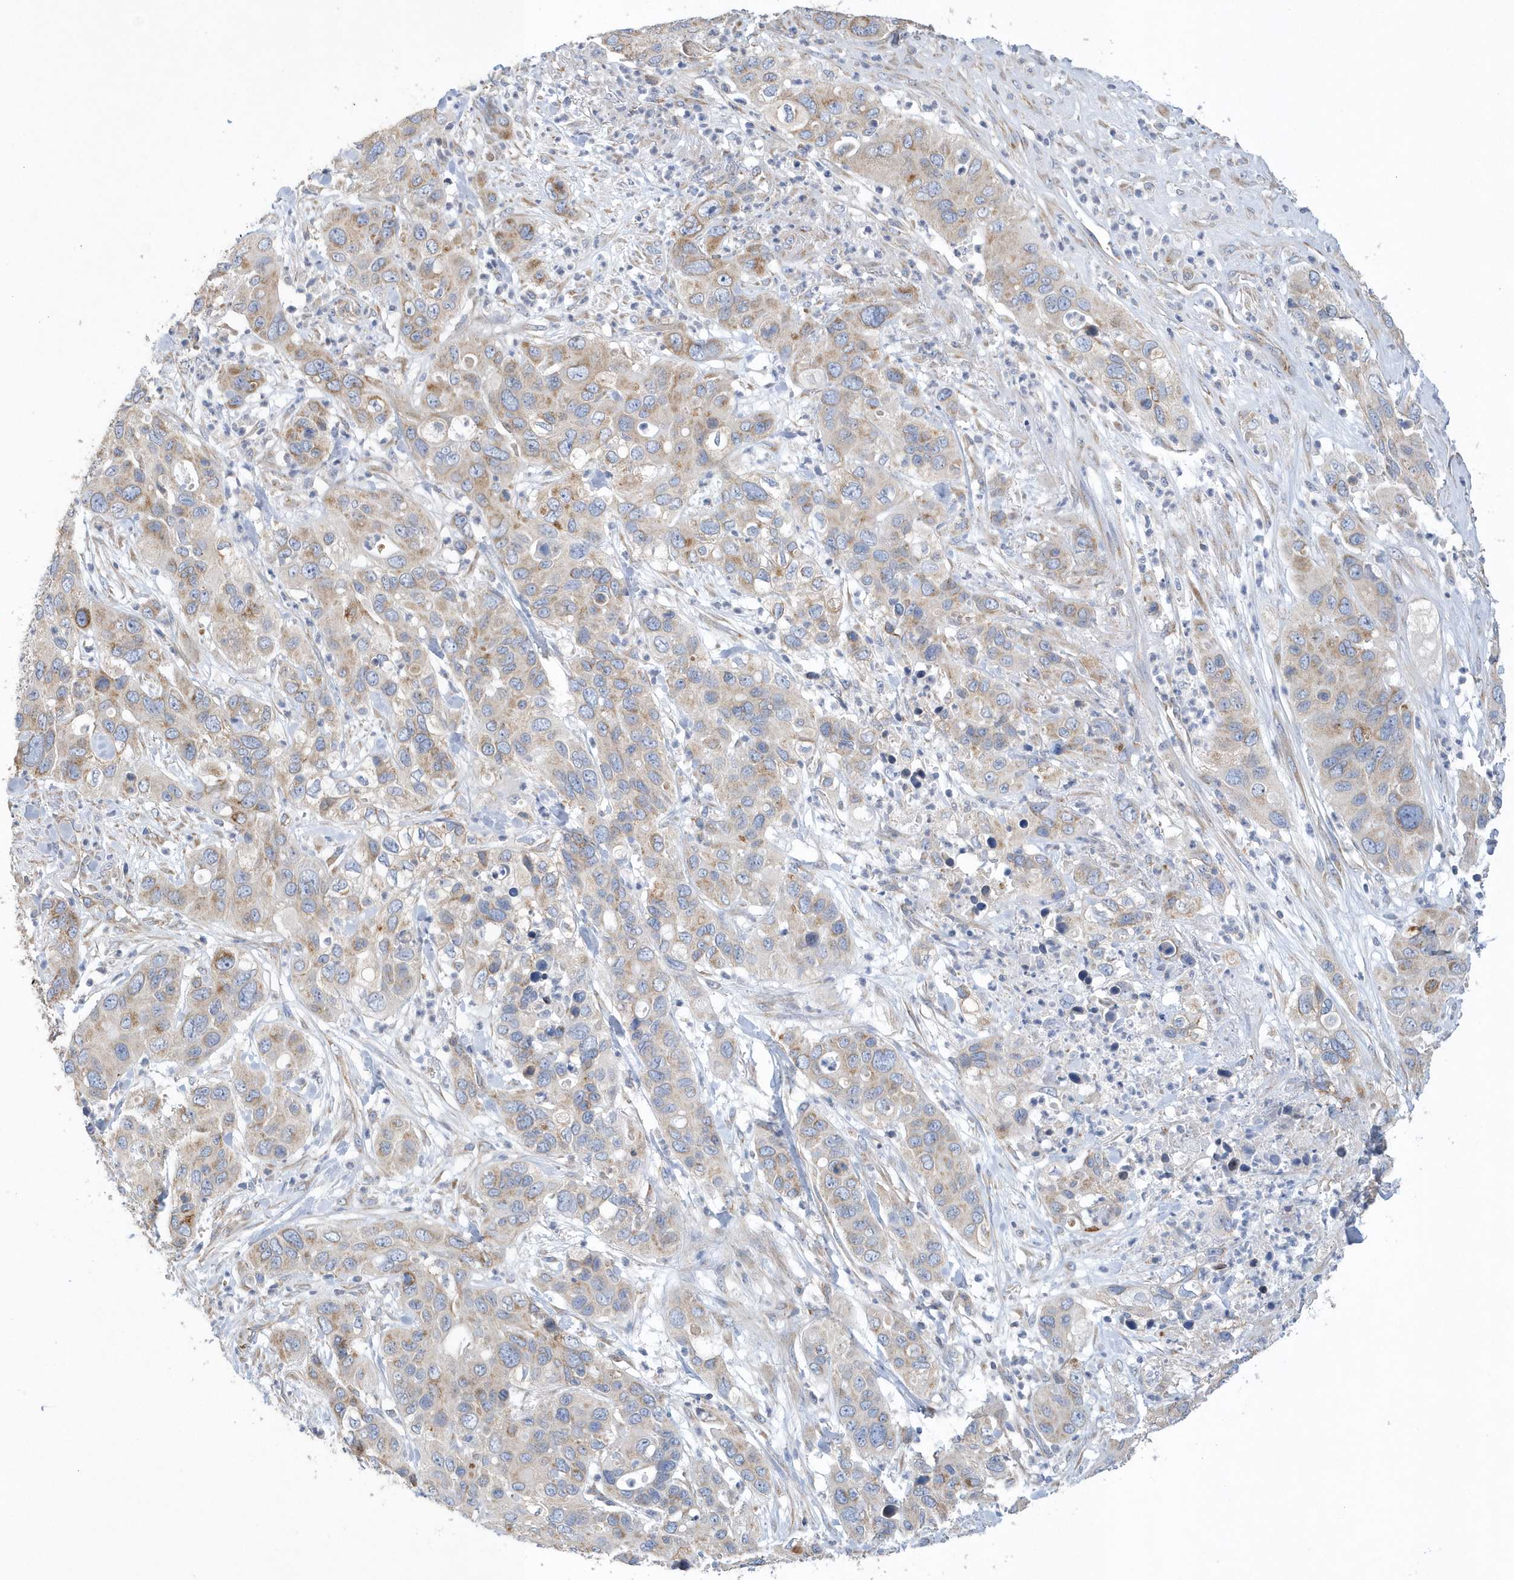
{"staining": {"intensity": "weak", "quantity": "25%-75%", "location": "cytoplasmic/membranous"}, "tissue": "pancreatic cancer", "cell_type": "Tumor cells", "image_type": "cancer", "snomed": [{"axis": "morphology", "description": "Adenocarcinoma, NOS"}, {"axis": "topography", "description": "Pancreas"}], "caption": "The immunohistochemical stain labels weak cytoplasmic/membranous expression in tumor cells of pancreatic cancer tissue. The protein of interest is shown in brown color, while the nuclei are stained blue.", "gene": "SPATA5", "patient": {"sex": "female", "age": 71}}